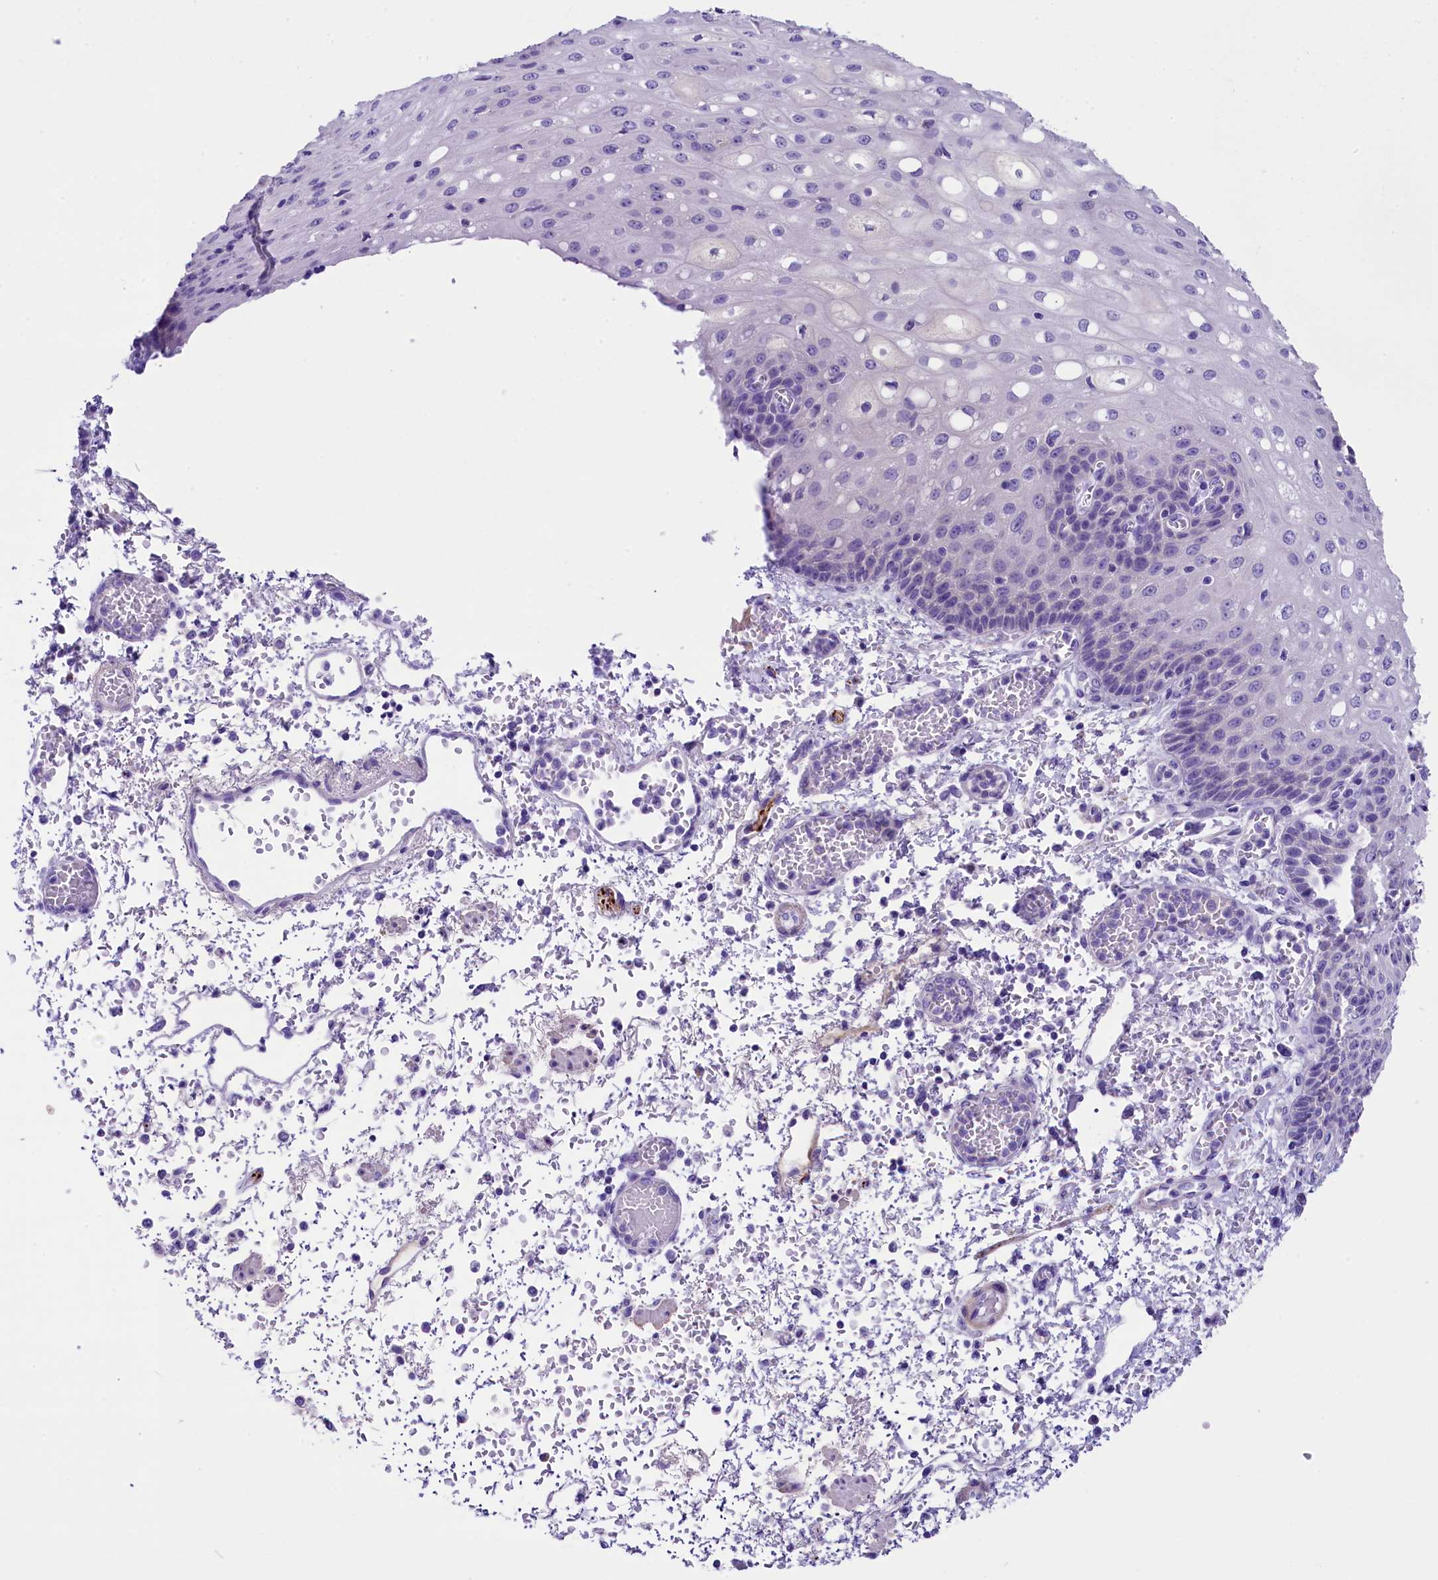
{"staining": {"intensity": "negative", "quantity": "none", "location": "none"}, "tissue": "esophagus", "cell_type": "Squamous epithelial cells", "image_type": "normal", "snomed": [{"axis": "morphology", "description": "Normal tissue, NOS"}, {"axis": "topography", "description": "Esophagus"}], "caption": "The photomicrograph demonstrates no significant positivity in squamous epithelial cells of esophagus.", "gene": "SKIDA1", "patient": {"sex": "male", "age": 81}}